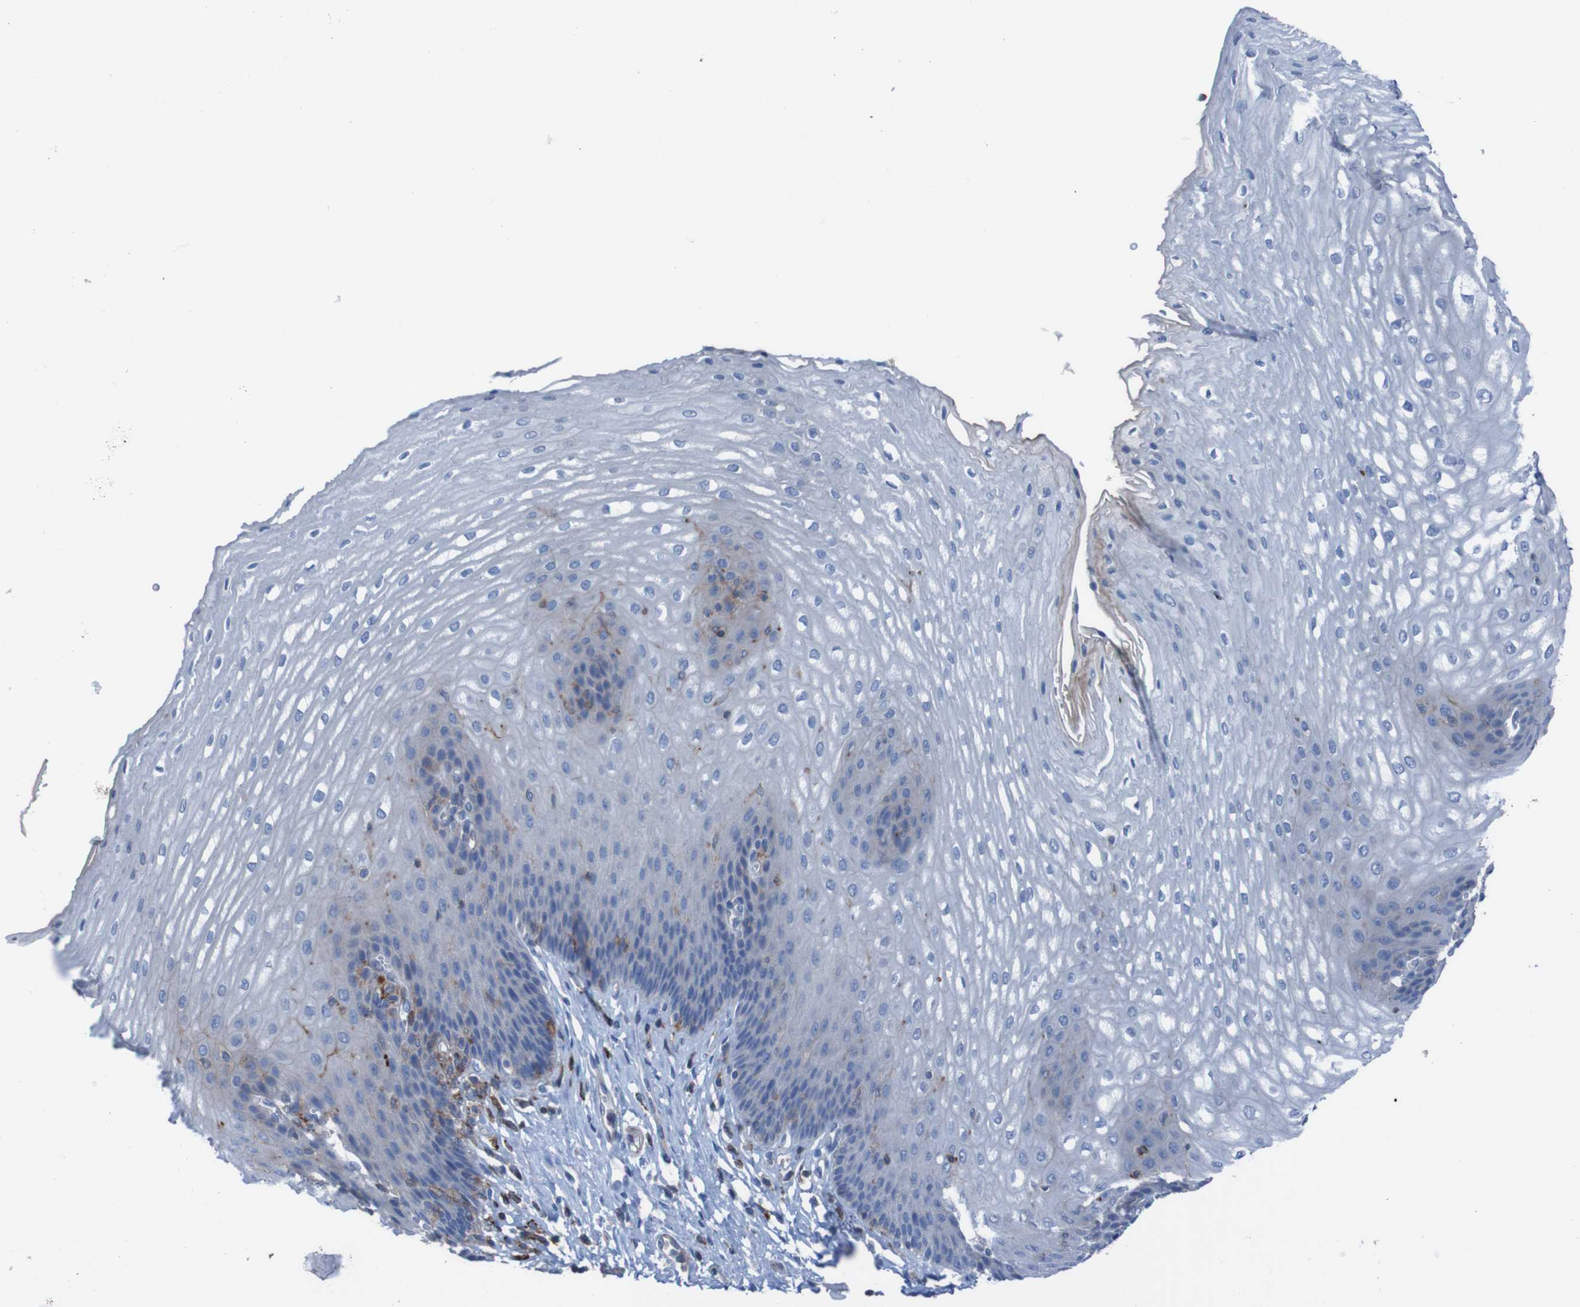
{"staining": {"intensity": "weak", "quantity": "<25%", "location": "cytoplasmic/membranous"}, "tissue": "esophagus", "cell_type": "Squamous epithelial cells", "image_type": "normal", "snomed": [{"axis": "morphology", "description": "Normal tissue, NOS"}, {"axis": "topography", "description": "Esophagus"}], "caption": "High magnification brightfield microscopy of normal esophagus stained with DAB (brown) and counterstained with hematoxylin (blue): squamous epithelial cells show no significant staining. The staining is performed using DAB (3,3'-diaminobenzidine) brown chromogen with nuclei counter-stained in using hematoxylin.", "gene": "RNF182", "patient": {"sex": "male", "age": 54}}